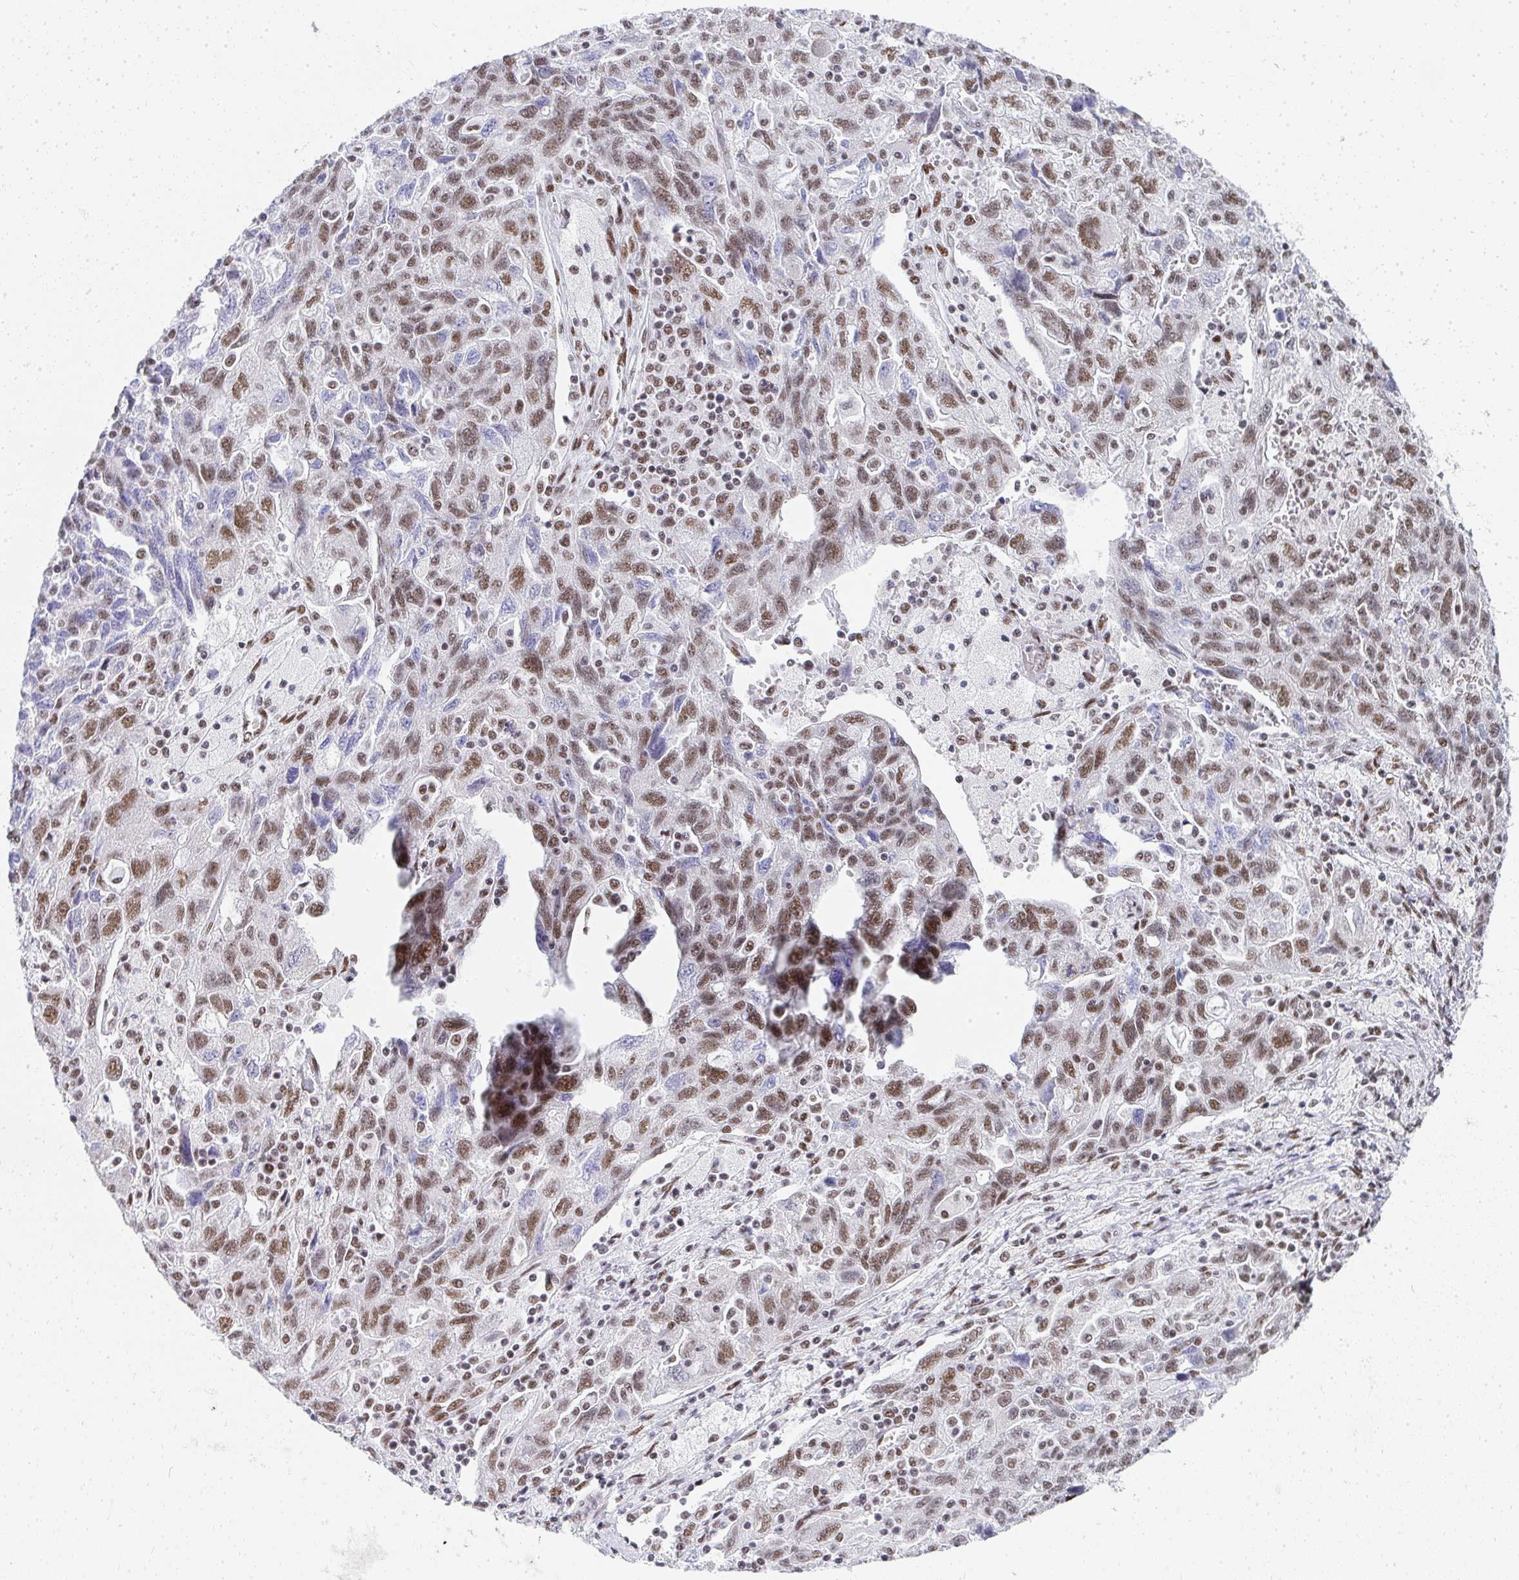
{"staining": {"intensity": "moderate", "quantity": "25%-75%", "location": "nuclear"}, "tissue": "ovarian cancer", "cell_type": "Tumor cells", "image_type": "cancer", "snomed": [{"axis": "morphology", "description": "Carcinoma, NOS"}, {"axis": "morphology", "description": "Cystadenocarcinoma, serous, NOS"}, {"axis": "topography", "description": "Ovary"}], "caption": "An IHC photomicrograph of tumor tissue is shown. Protein staining in brown highlights moderate nuclear positivity in ovarian cancer (carcinoma) within tumor cells.", "gene": "CREBBP", "patient": {"sex": "female", "age": 69}}